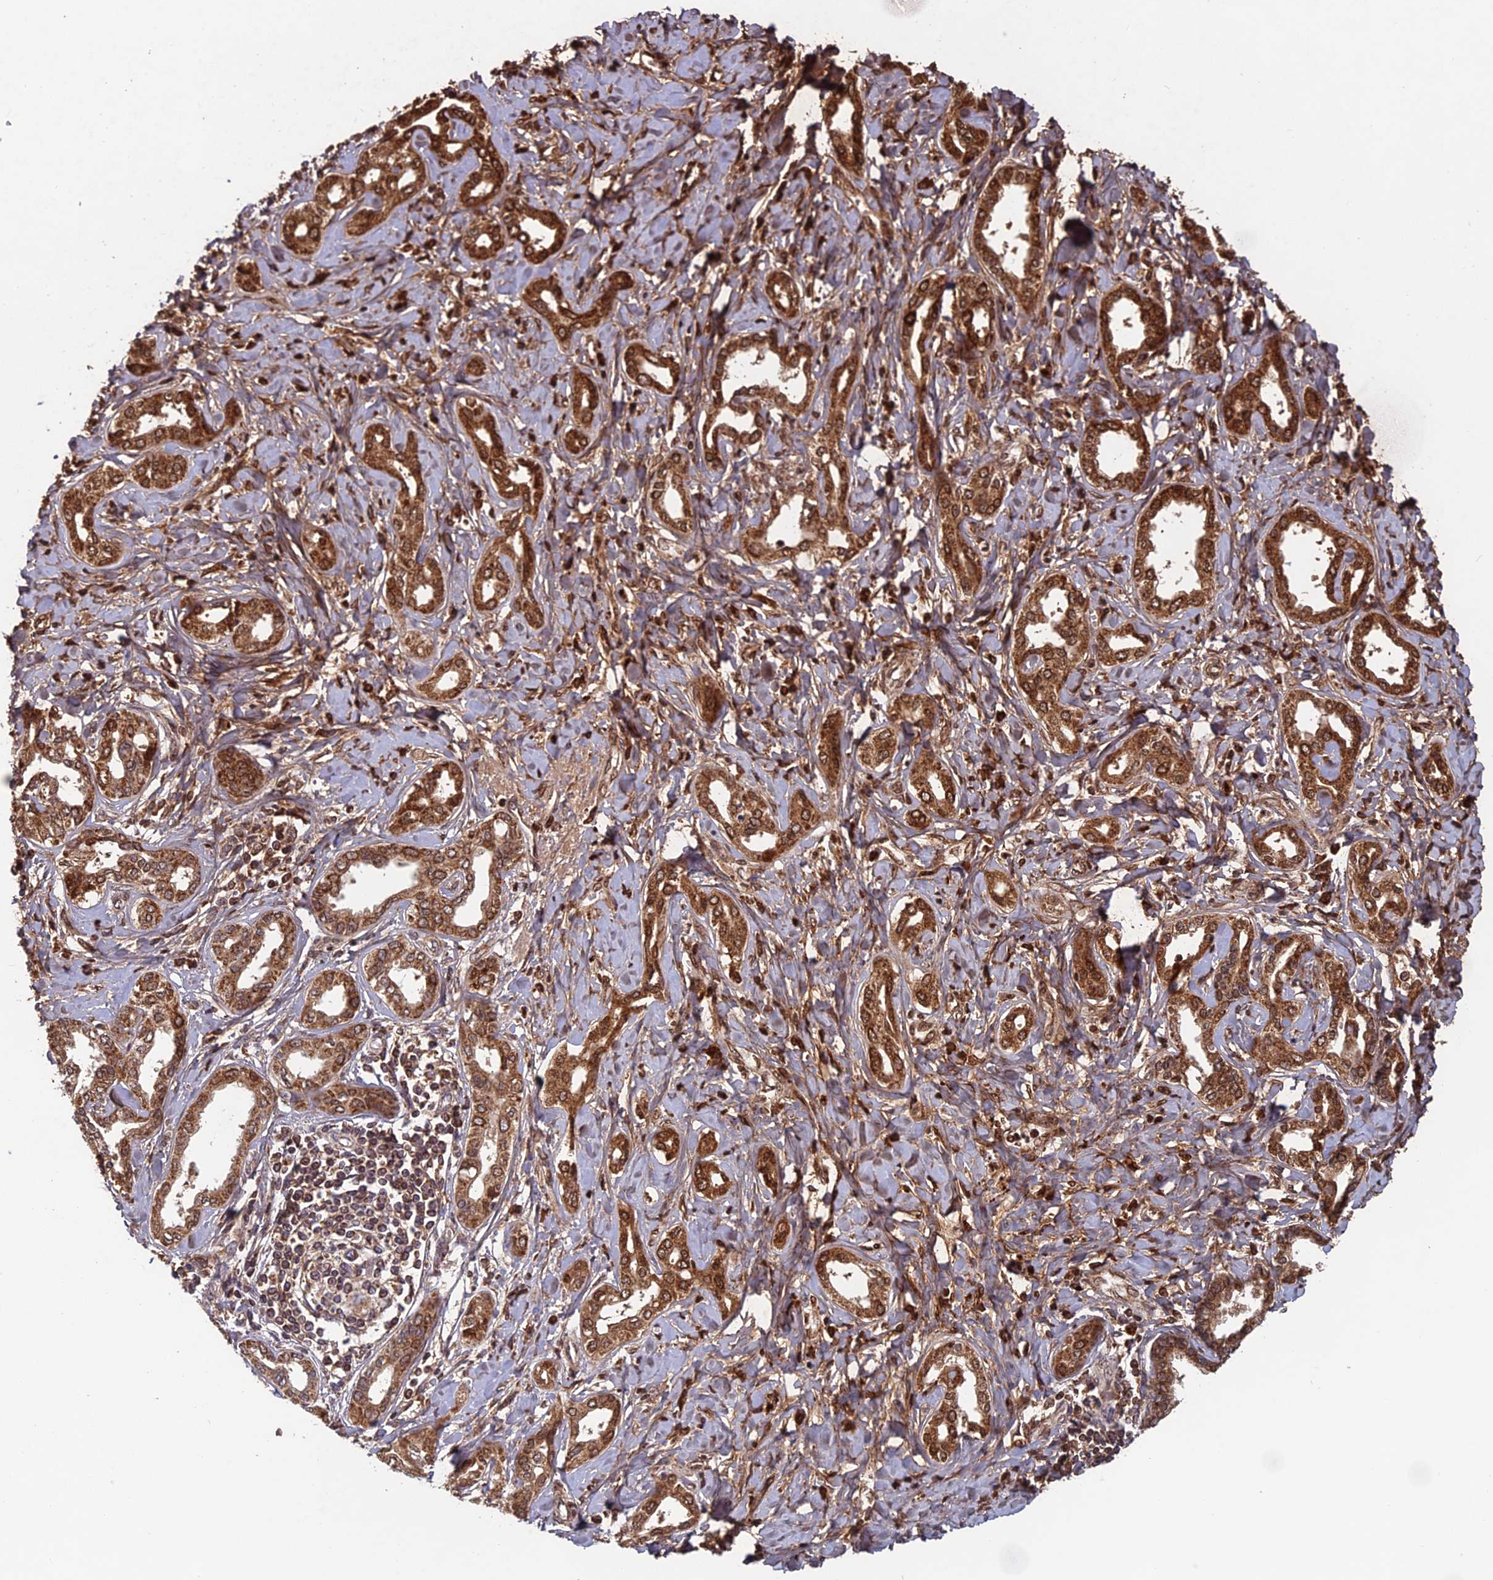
{"staining": {"intensity": "strong", "quantity": ">75%", "location": "cytoplasmic/membranous"}, "tissue": "liver cancer", "cell_type": "Tumor cells", "image_type": "cancer", "snomed": [{"axis": "morphology", "description": "Cholangiocarcinoma"}, {"axis": "topography", "description": "Liver"}], "caption": "Protein staining of liver cancer tissue displays strong cytoplasmic/membranous expression in approximately >75% of tumor cells.", "gene": "CCDC15", "patient": {"sex": "female", "age": 77}}